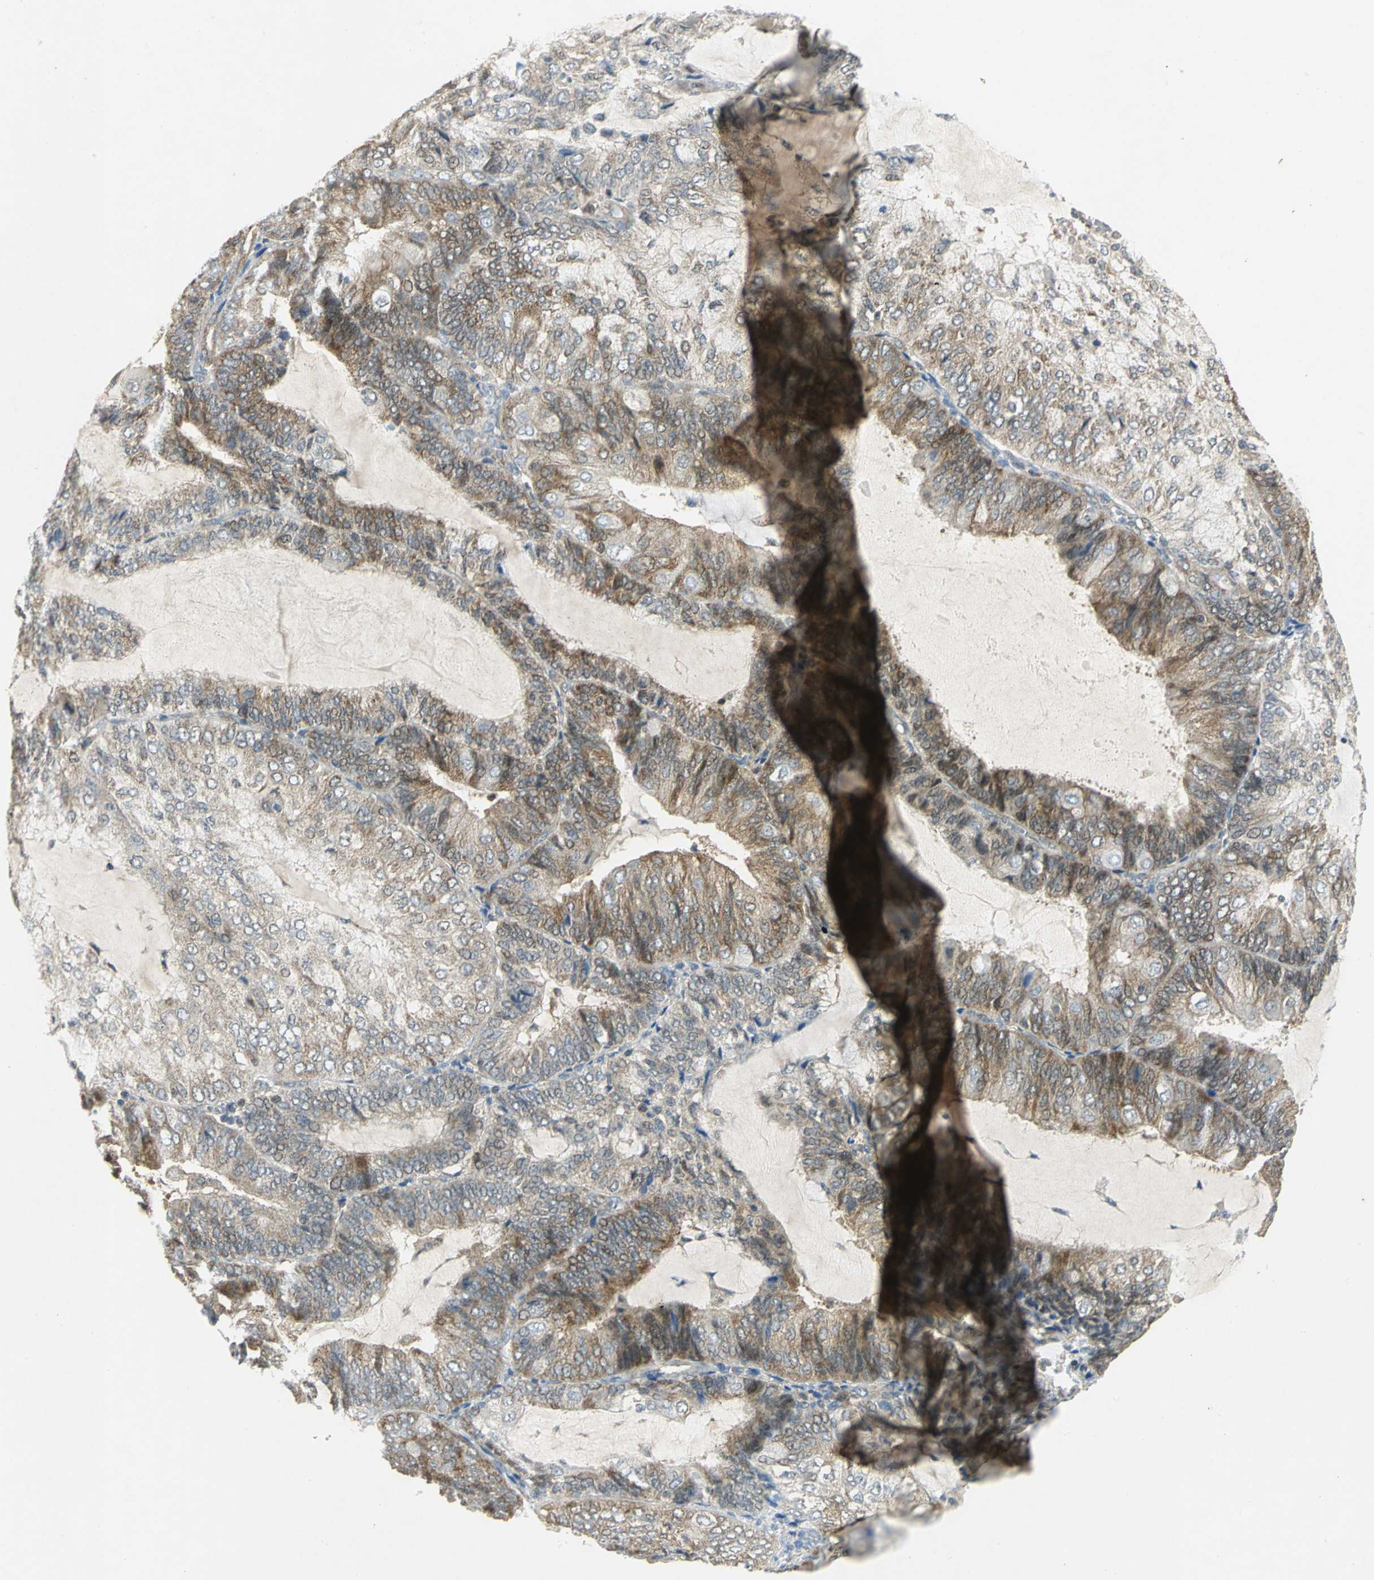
{"staining": {"intensity": "moderate", "quantity": ">75%", "location": "cytoplasmic/membranous"}, "tissue": "endometrial cancer", "cell_type": "Tumor cells", "image_type": "cancer", "snomed": [{"axis": "morphology", "description": "Adenocarcinoma, NOS"}, {"axis": "topography", "description": "Endometrium"}], "caption": "Endometrial cancer (adenocarcinoma) stained for a protein exhibits moderate cytoplasmic/membranous positivity in tumor cells.", "gene": "PPIA", "patient": {"sex": "female", "age": 81}}